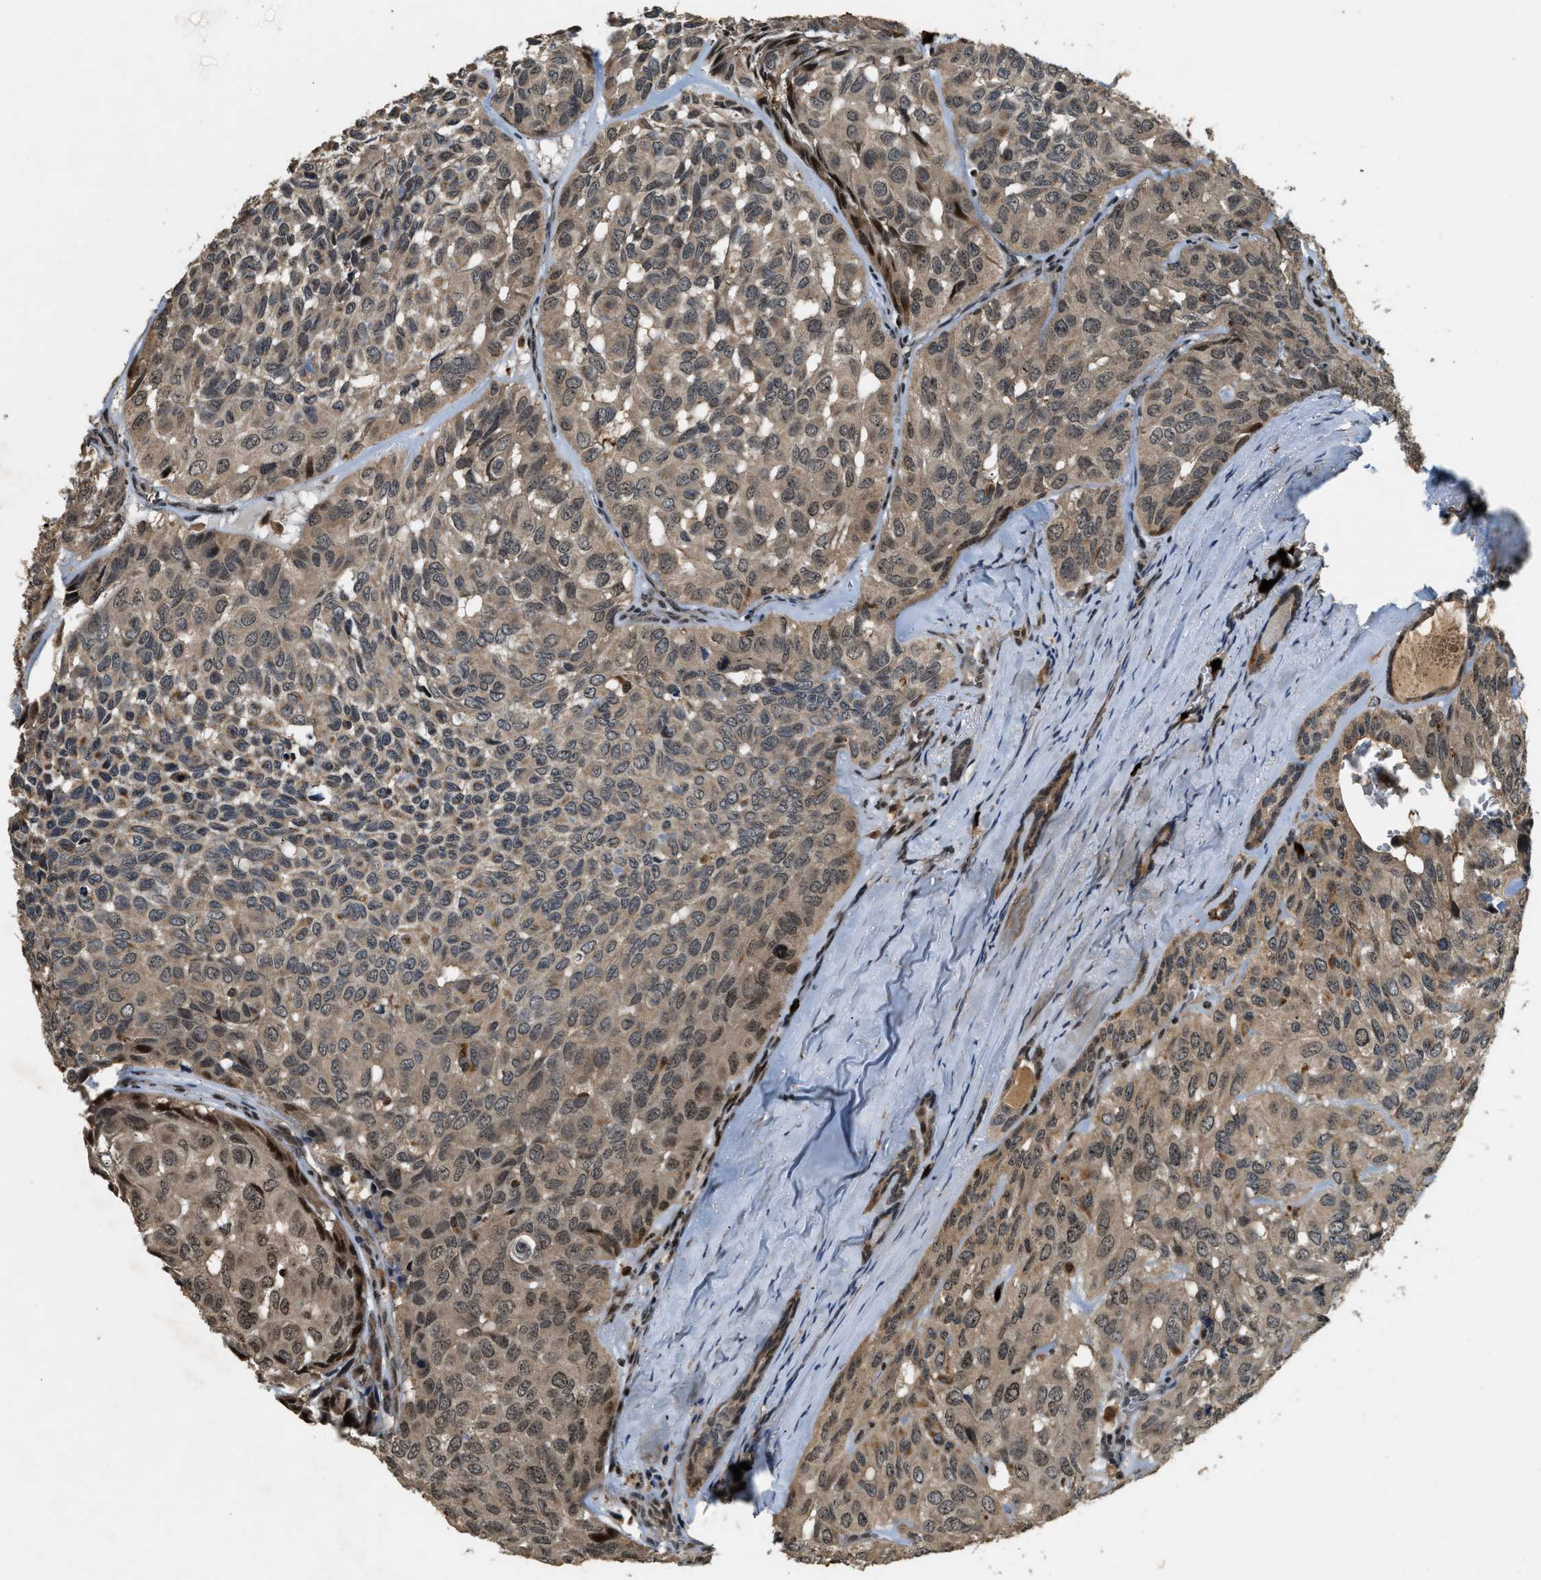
{"staining": {"intensity": "weak", "quantity": ">75%", "location": "cytoplasmic/membranous"}, "tissue": "head and neck cancer", "cell_type": "Tumor cells", "image_type": "cancer", "snomed": [{"axis": "morphology", "description": "Adenocarcinoma, NOS"}, {"axis": "topography", "description": "Salivary gland, NOS"}, {"axis": "topography", "description": "Head-Neck"}], "caption": "This is a histology image of immunohistochemistry (IHC) staining of adenocarcinoma (head and neck), which shows weak positivity in the cytoplasmic/membranous of tumor cells.", "gene": "RNF141", "patient": {"sex": "female", "age": 76}}